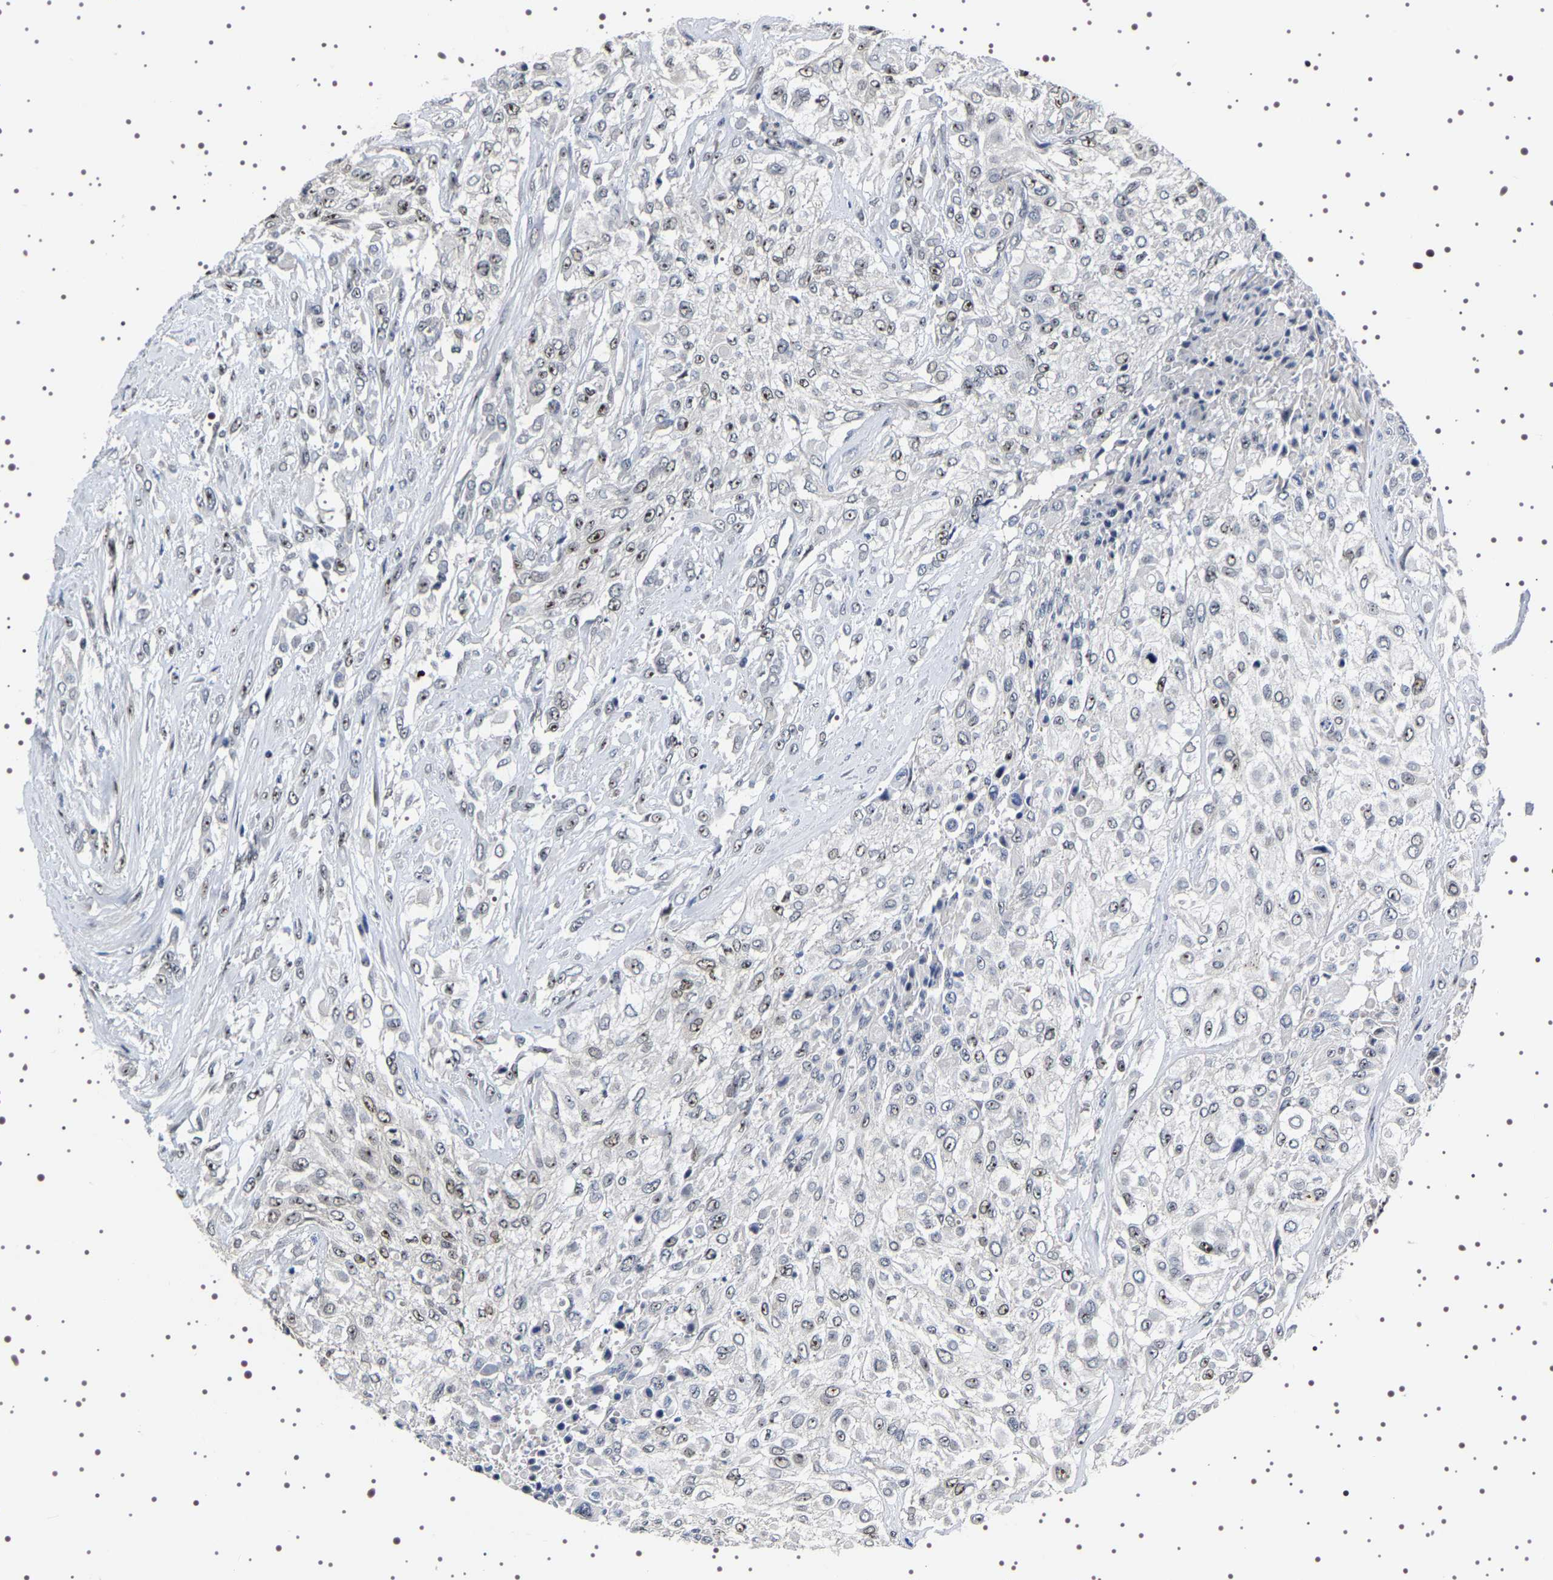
{"staining": {"intensity": "weak", "quantity": ">75%", "location": "nuclear"}, "tissue": "urothelial cancer", "cell_type": "Tumor cells", "image_type": "cancer", "snomed": [{"axis": "morphology", "description": "Urothelial carcinoma, High grade"}, {"axis": "topography", "description": "Urinary bladder"}], "caption": "Approximately >75% of tumor cells in human high-grade urothelial carcinoma show weak nuclear protein staining as visualized by brown immunohistochemical staining.", "gene": "GNL3", "patient": {"sex": "male", "age": 57}}